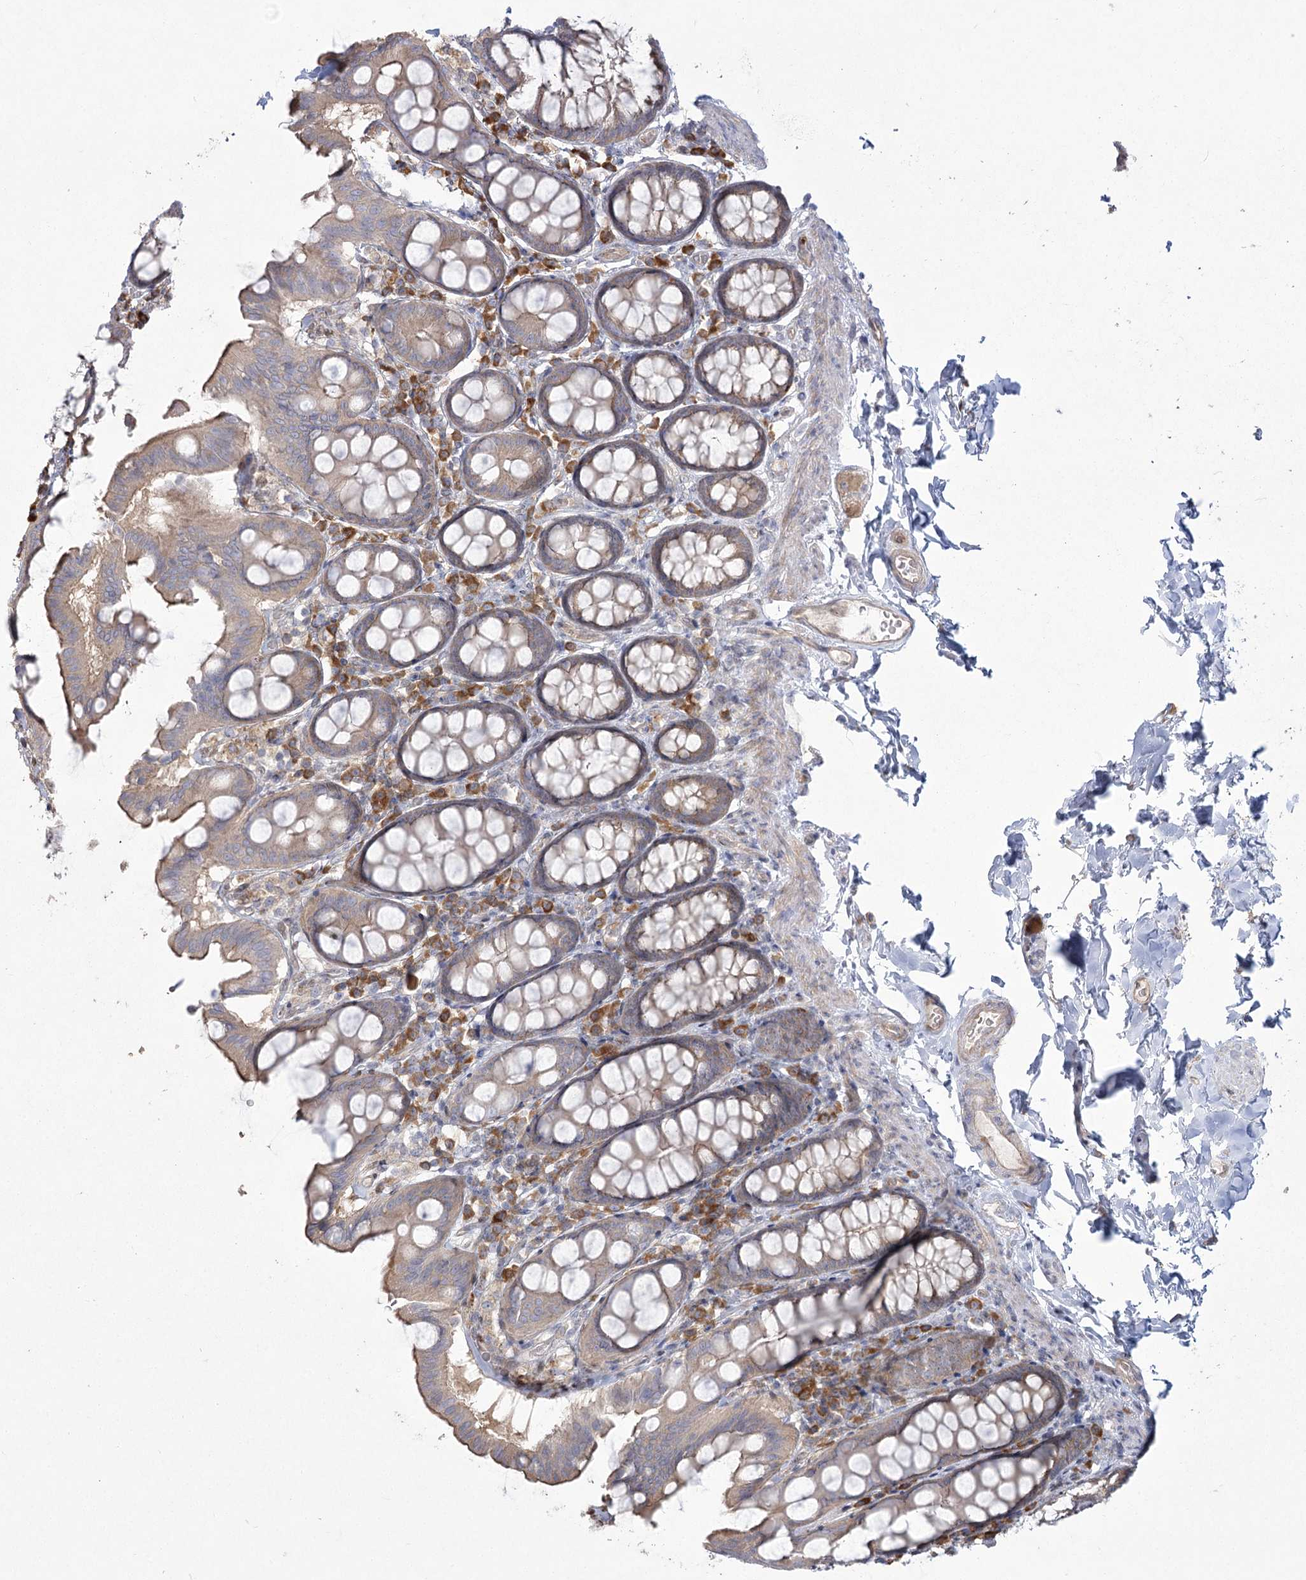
{"staining": {"intensity": "weak", "quantity": ">75%", "location": "cytoplasmic/membranous"}, "tissue": "colon", "cell_type": "Endothelial cells", "image_type": "normal", "snomed": [{"axis": "morphology", "description": "Normal tissue, NOS"}, {"axis": "topography", "description": "Colon"}, {"axis": "topography", "description": "Peripheral nerve tissue"}], "caption": "The micrograph reveals a brown stain indicating the presence of a protein in the cytoplasmic/membranous of endothelial cells in colon.", "gene": "CAMTA1", "patient": {"sex": "female", "age": 61}}